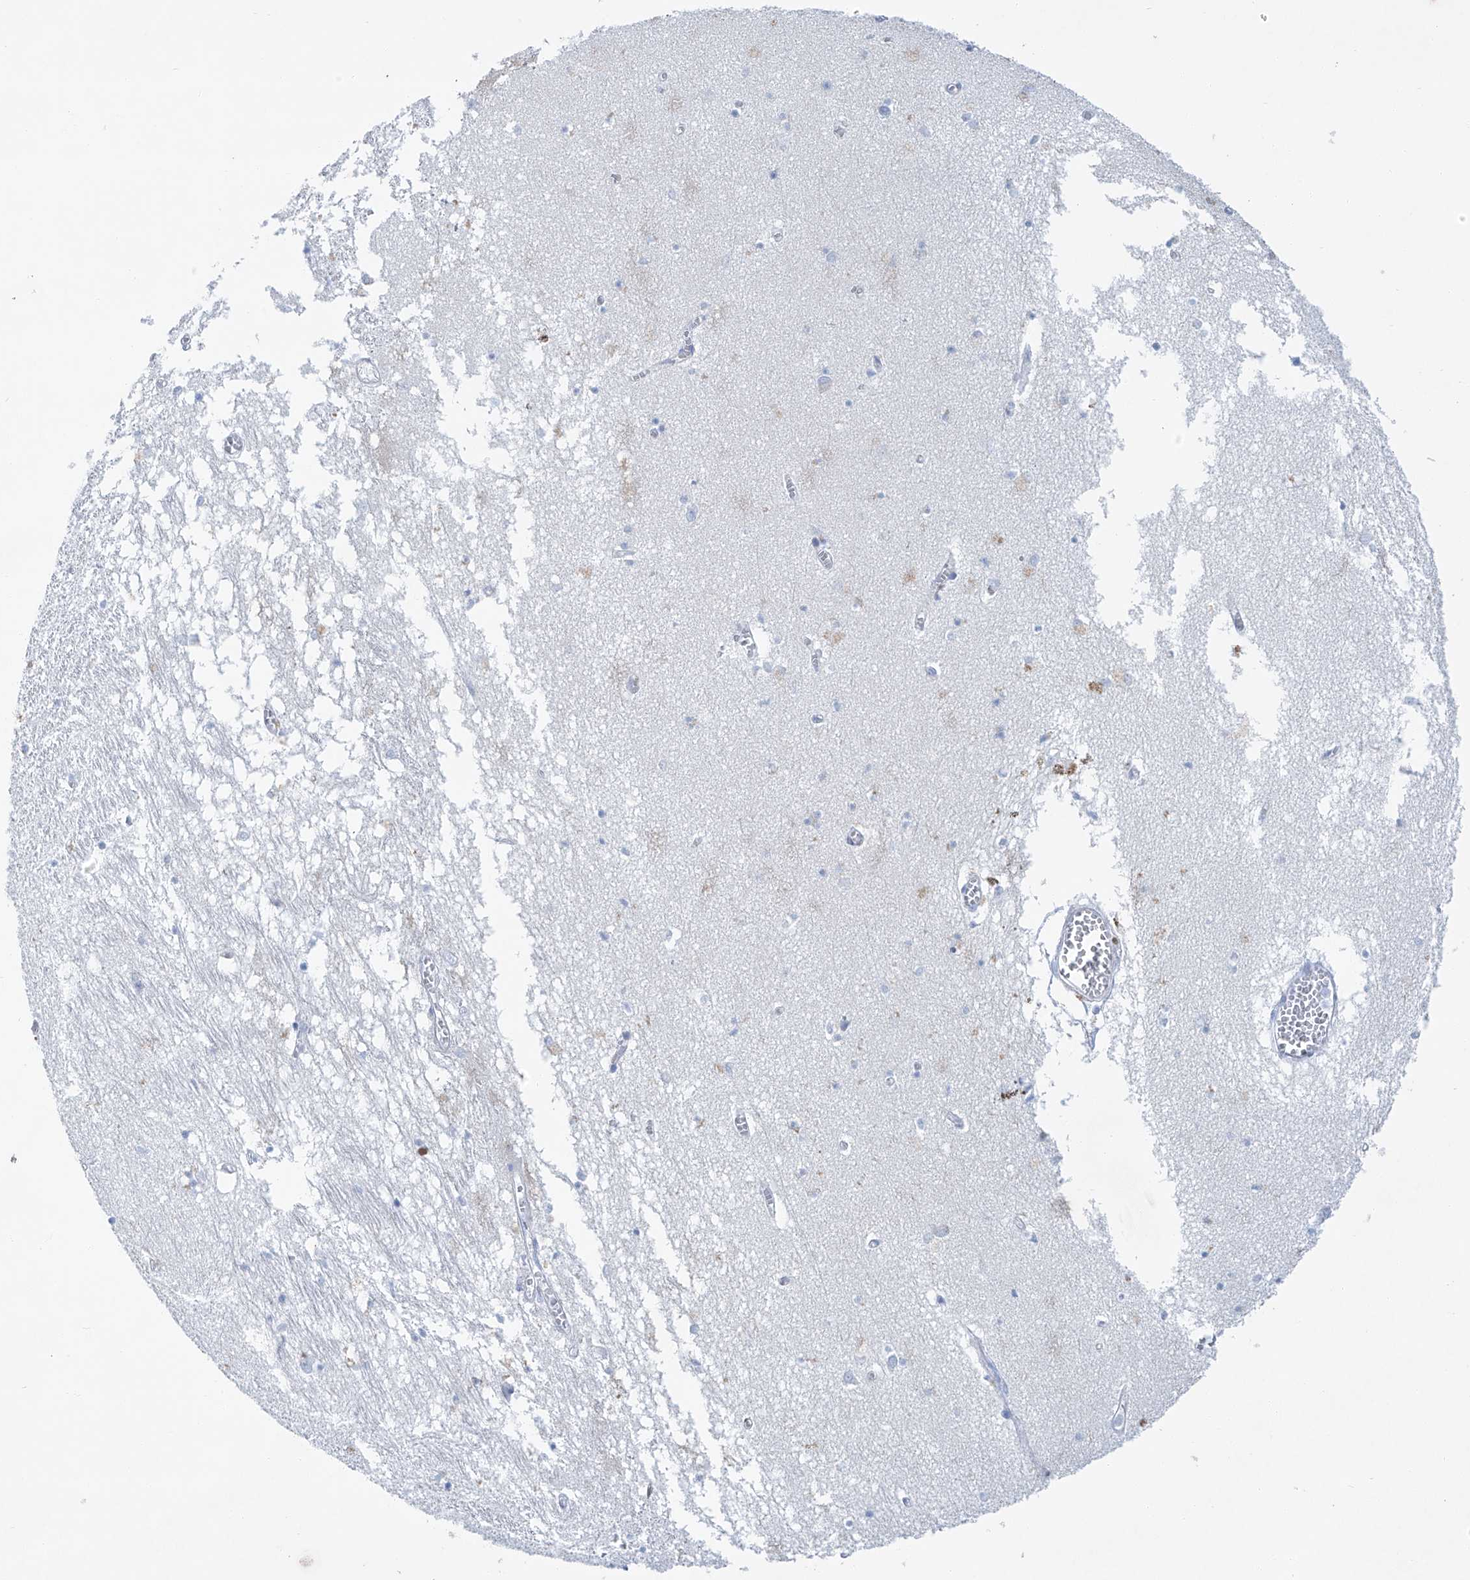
{"staining": {"intensity": "negative", "quantity": "none", "location": "none"}, "tissue": "hippocampus", "cell_type": "Glial cells", "image_type": "normal", "snomed": [{"axis": "morphology", "description": "Normal tissue, NOS"}, {"axis": "topography", "description": "Hippocampus"}], "caption": "The immunohistochemistry (IHC) photomicrograph has no significant expression in glial cells of hippocampus.", "gene": "MAGI1", "patient": {"sex": "male", "age": 70}}